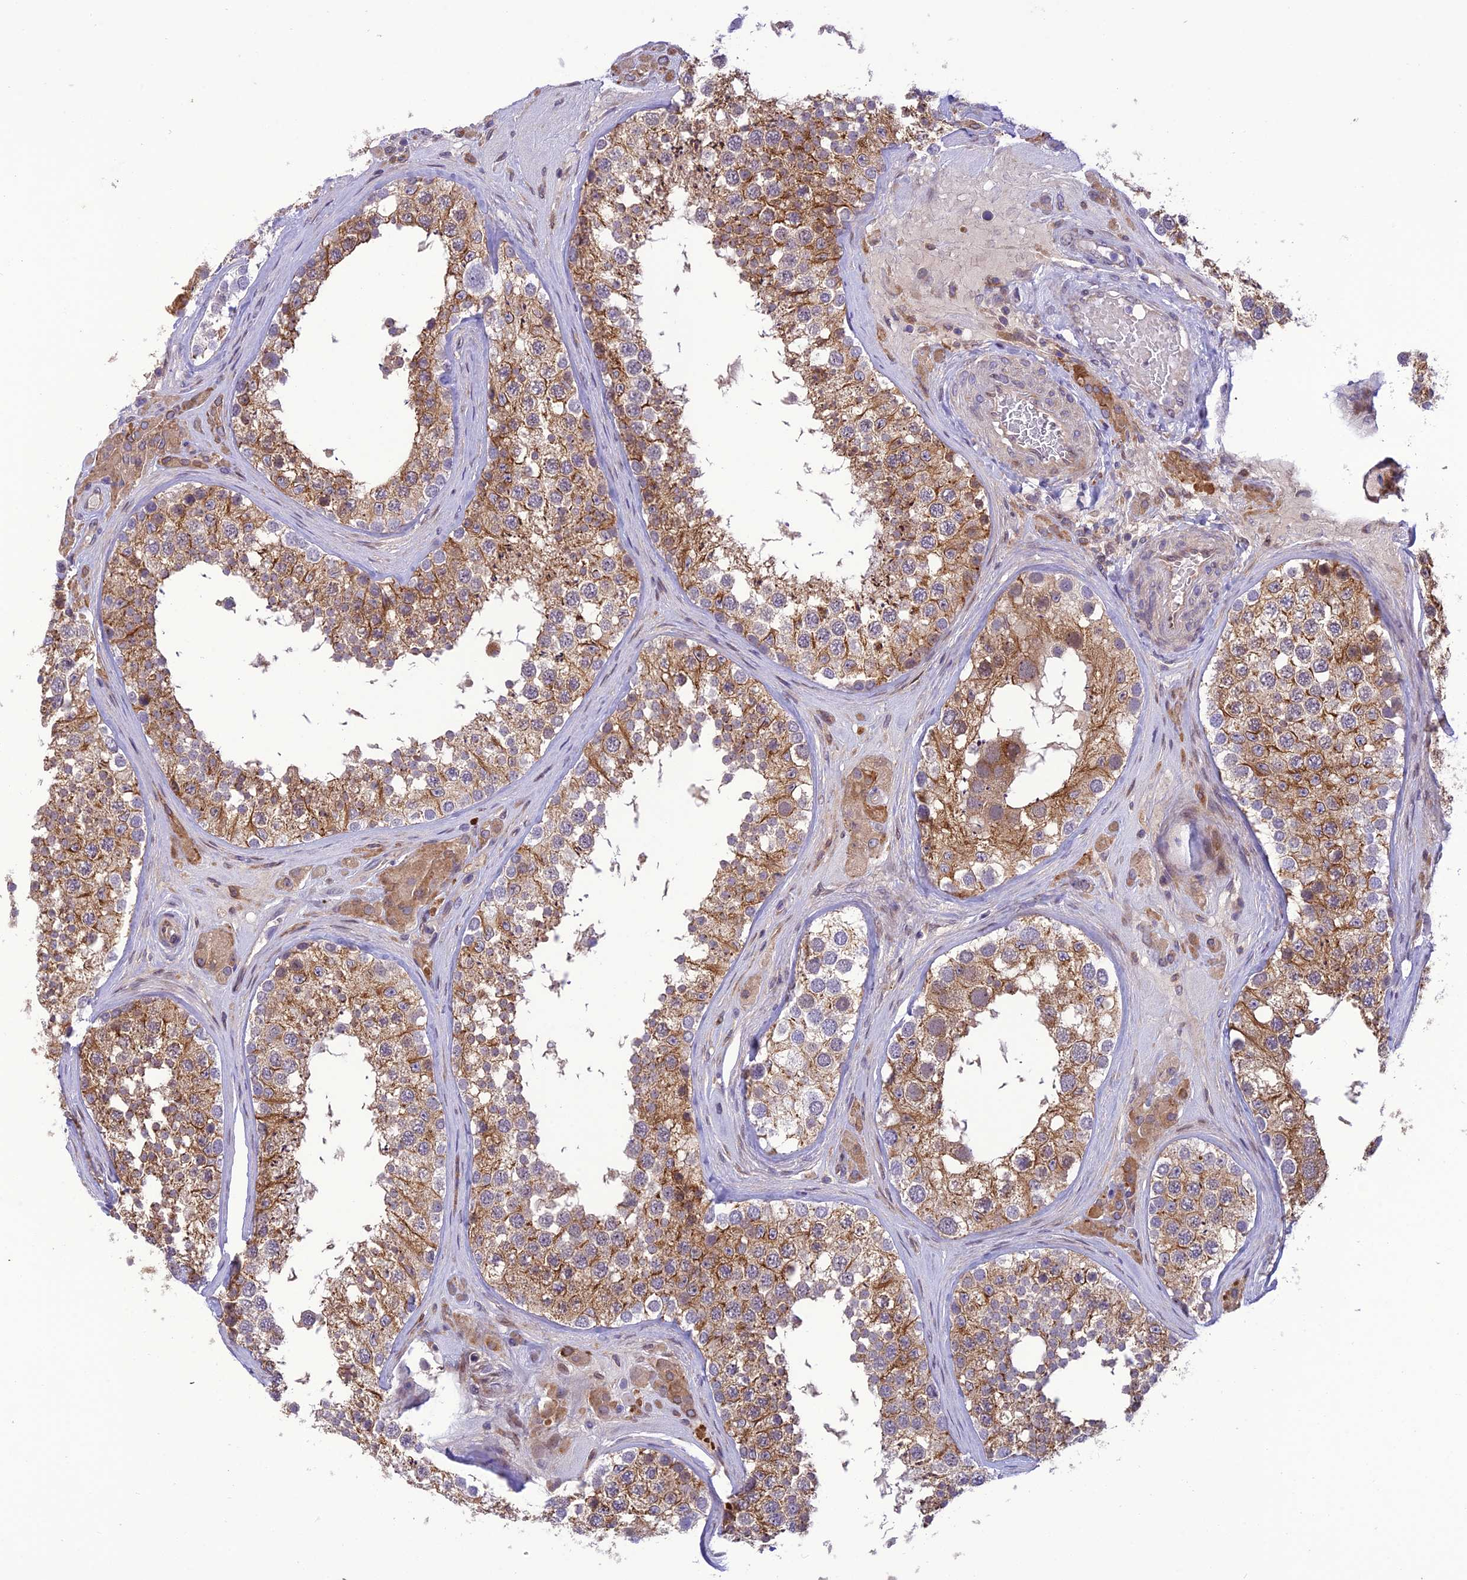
{"staining": {"intensity": "moderate", "quantity": ">75%", "location": "cytoplasmic/membranous"}, "tissue": "testis", "cell_type": "Cells in seminiferous ducts", "image_type": "normal", "snomed": [{"axis": "morphology", "description": "Normal tissue, NOS"}, {"axis": "topography", "description": "Testis"}], "caption": "IHC staining of unremarkable testis, which displays medium levels of moderate cytoplasmic/membranous expression in about >75% of cells in seminiferous ducts indicating moderate cytoplasmic/membranous protein expression. The staining was performed using DAB (3,3'-diaminobenzidine) (brown) for protein detection and nuclei were counterstained in hematoxylin (blue).", "gene": "JMY", "patient": {"sex": "male", "age": 46}}